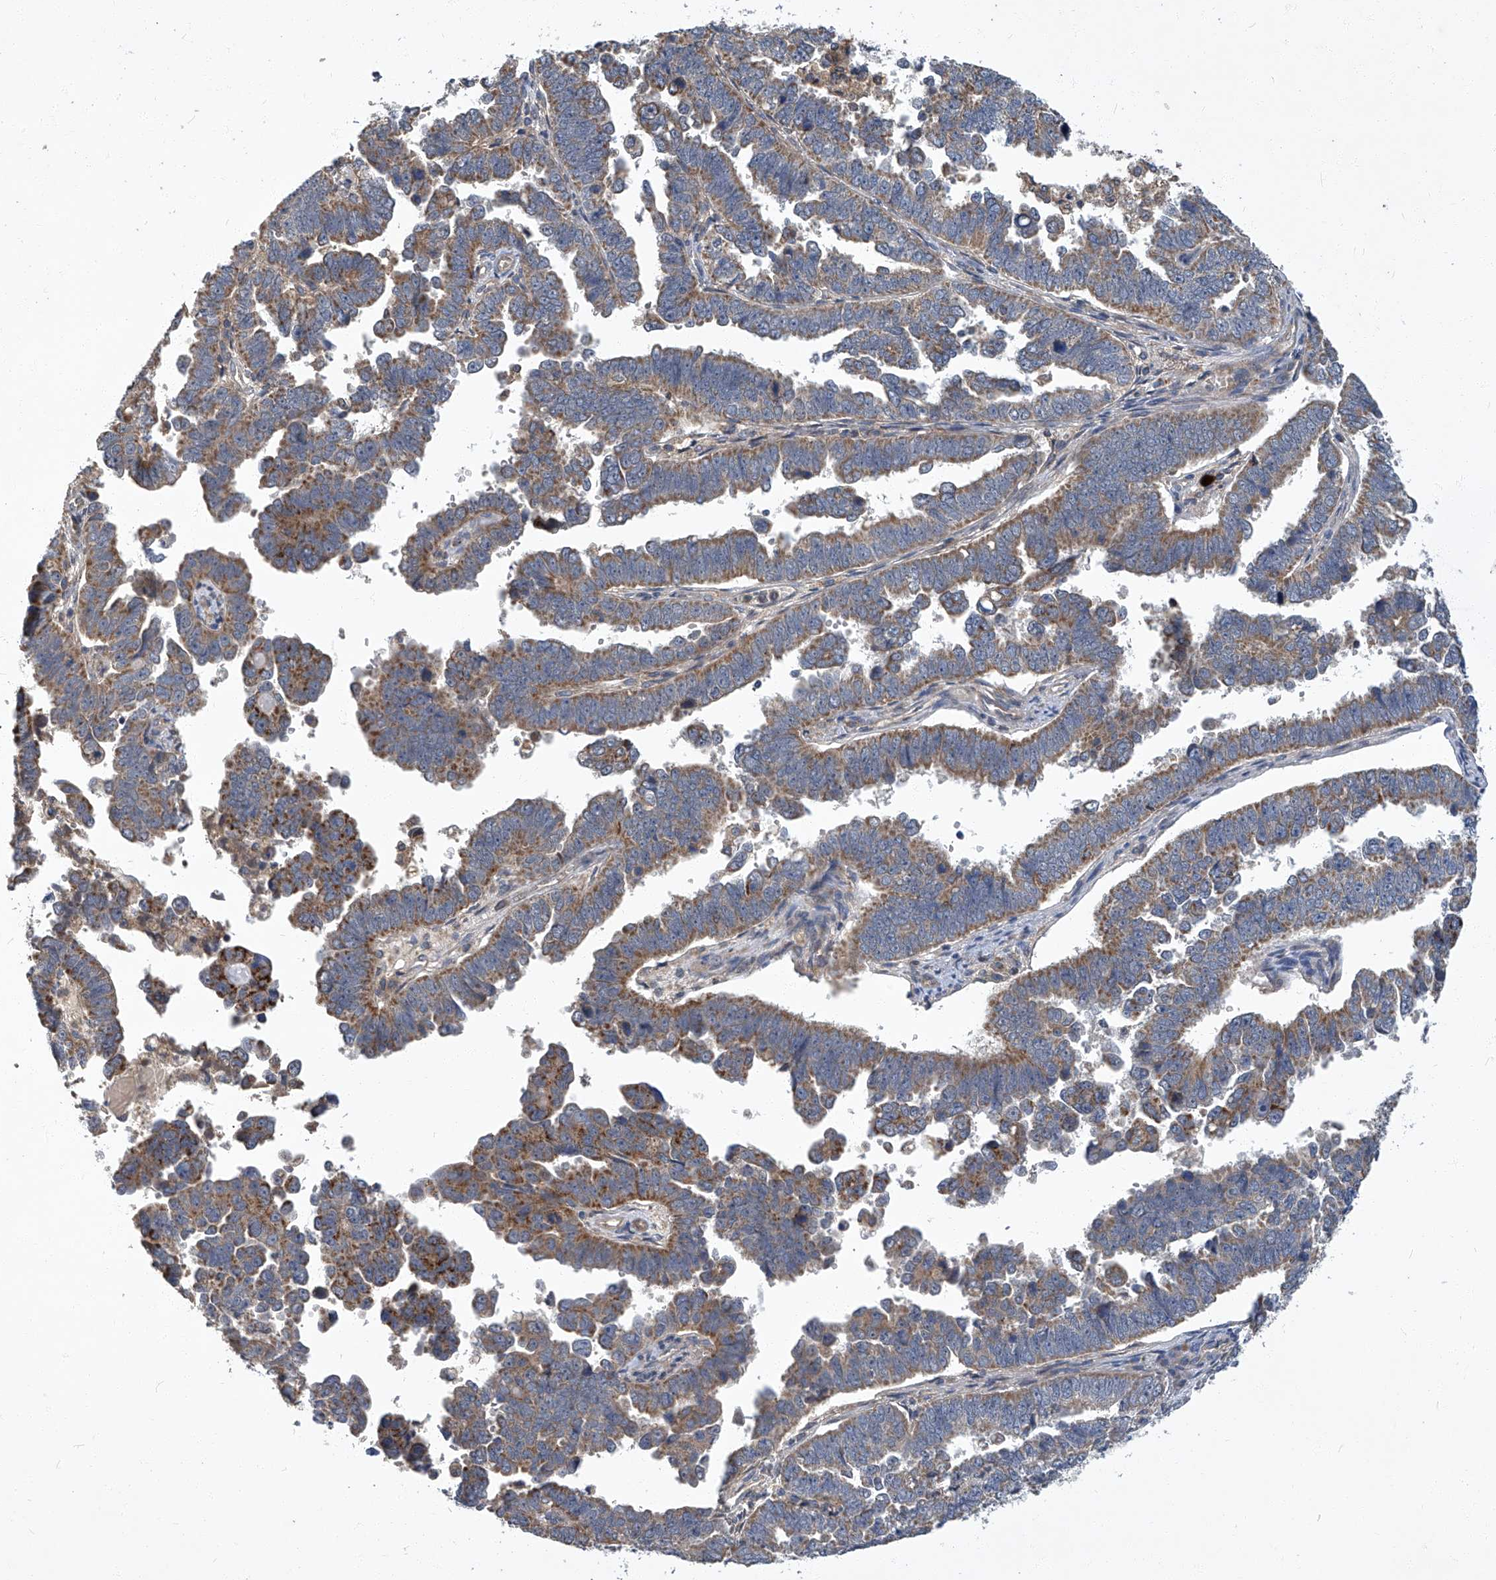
{"staining": {"intensity": "moderate", "quantity": ">75%", "location": "cytoplasmic/membranous"}, "tissue": "endometrial cancer", "cell_type": "Tumor cells", "image_type": "cancer", "snomed": [{"axis": "morphology", "description": "Adenocarcinoma, NOS"}, {"axis": "topography", "description": "Endometrium"}], "caption": "Immunohistochemical staining of adenocarcinoma (endometrial) displays medium levels of moderate cytoplasmic/membranous protein expression in approximately >75% of tumor cells. The staining was performed using DAB, with brown indicating positive protein expression. Nuclei are stained blue with hematoxylin.", "gene": "TNFRSF13B", "patient": {"sex": "female", "age": 75}}